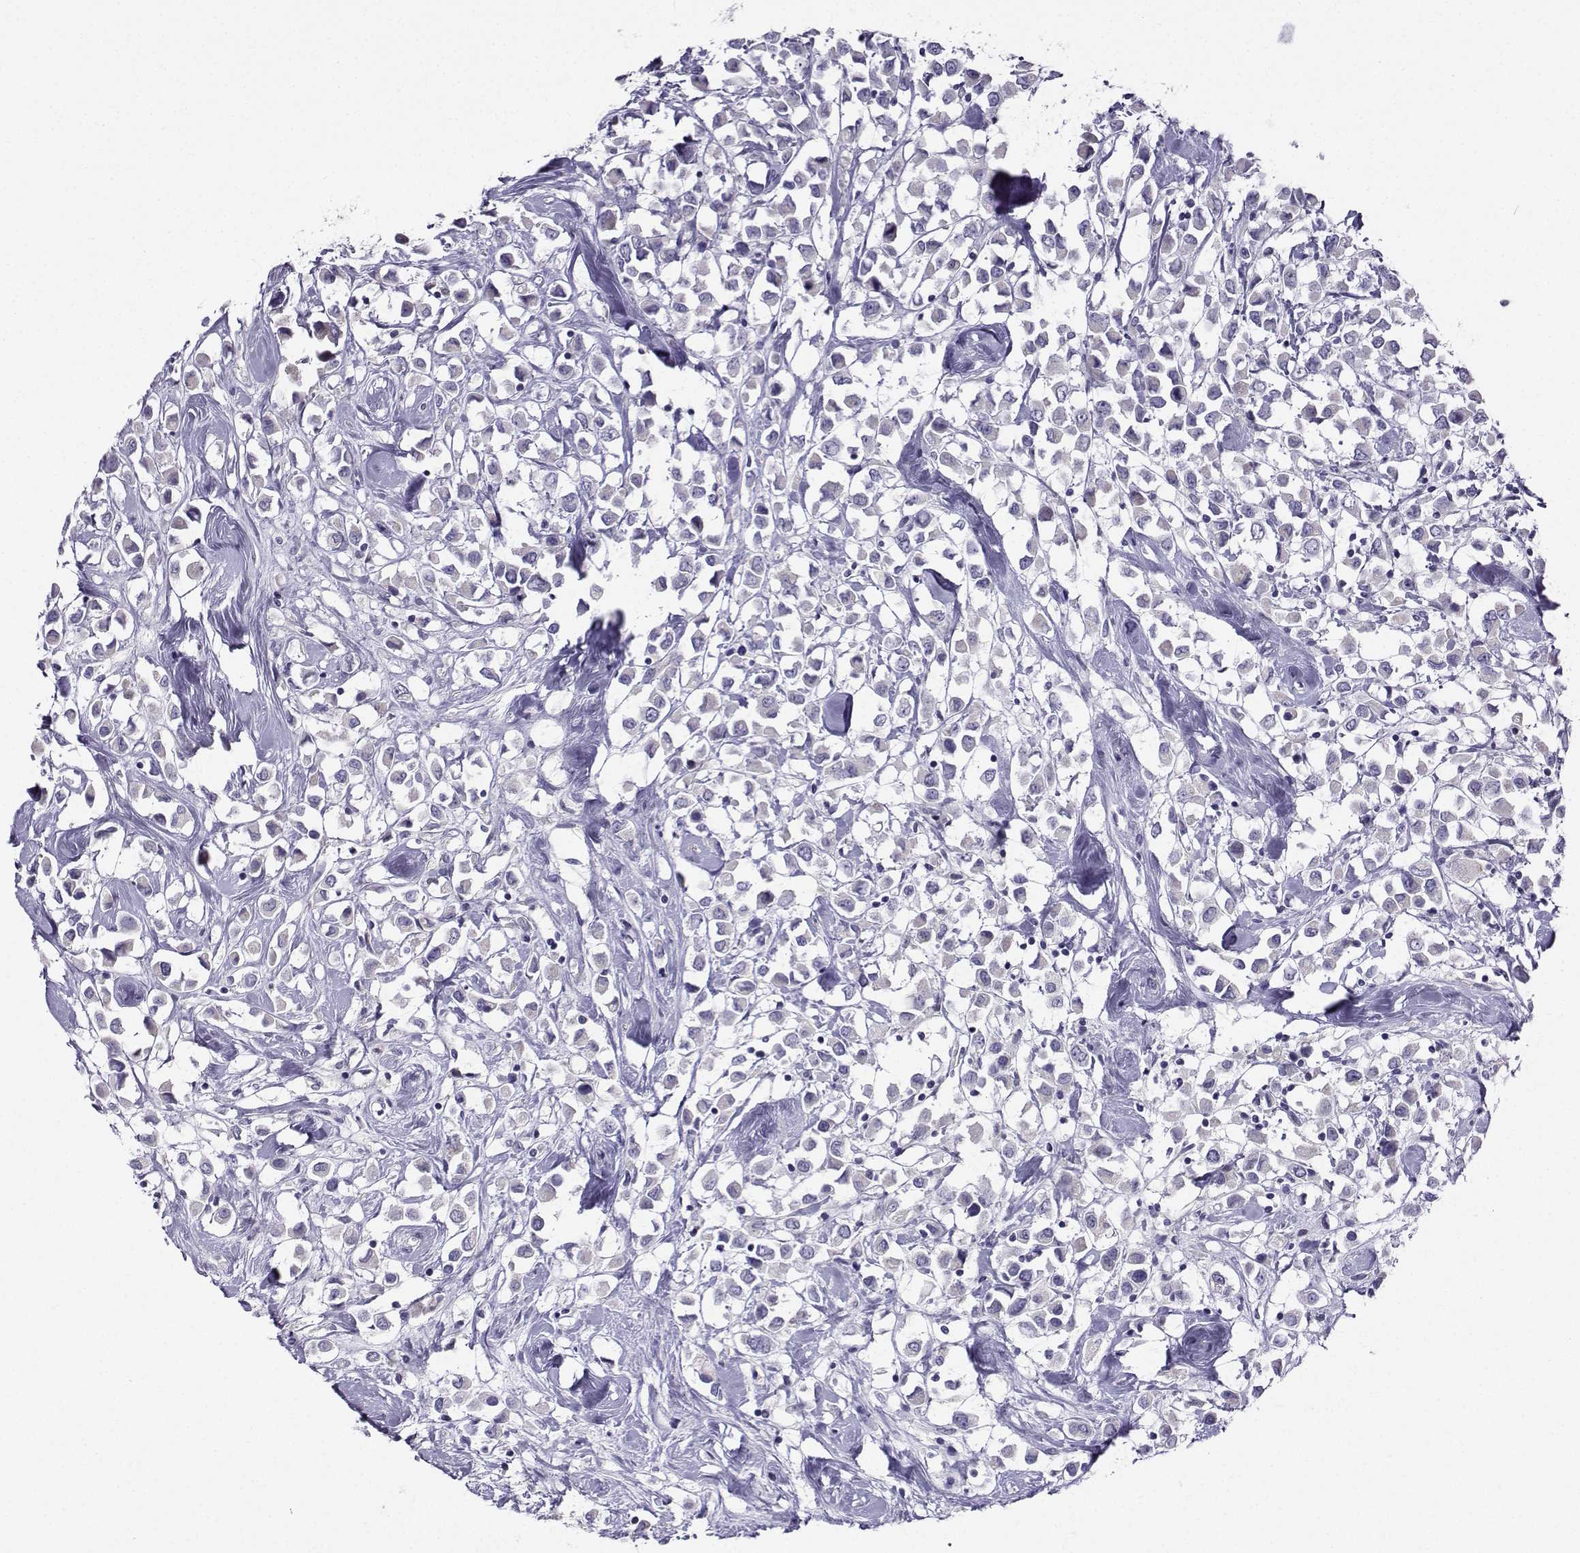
{"staining": {"intensity": "negative", "quantity": "none", "location": "none"}, "tissue": "breast cancer", "cell_type": "Tumor cells", "image_type": "cancer", "snomed": [{"axis": "morphology", "description": "Duct carcinoma"}, {"axis": "topography", "description": "Breast"}], "caption": "Immunohistochemistry photomicrograph of neoplastic tissue: intraductal carcinoma (breast) stained with DAB exhibits no significant protein expression in tumor cells.", "gene": "FBXO24", "patient": {"sex": "female", "age": 61}}